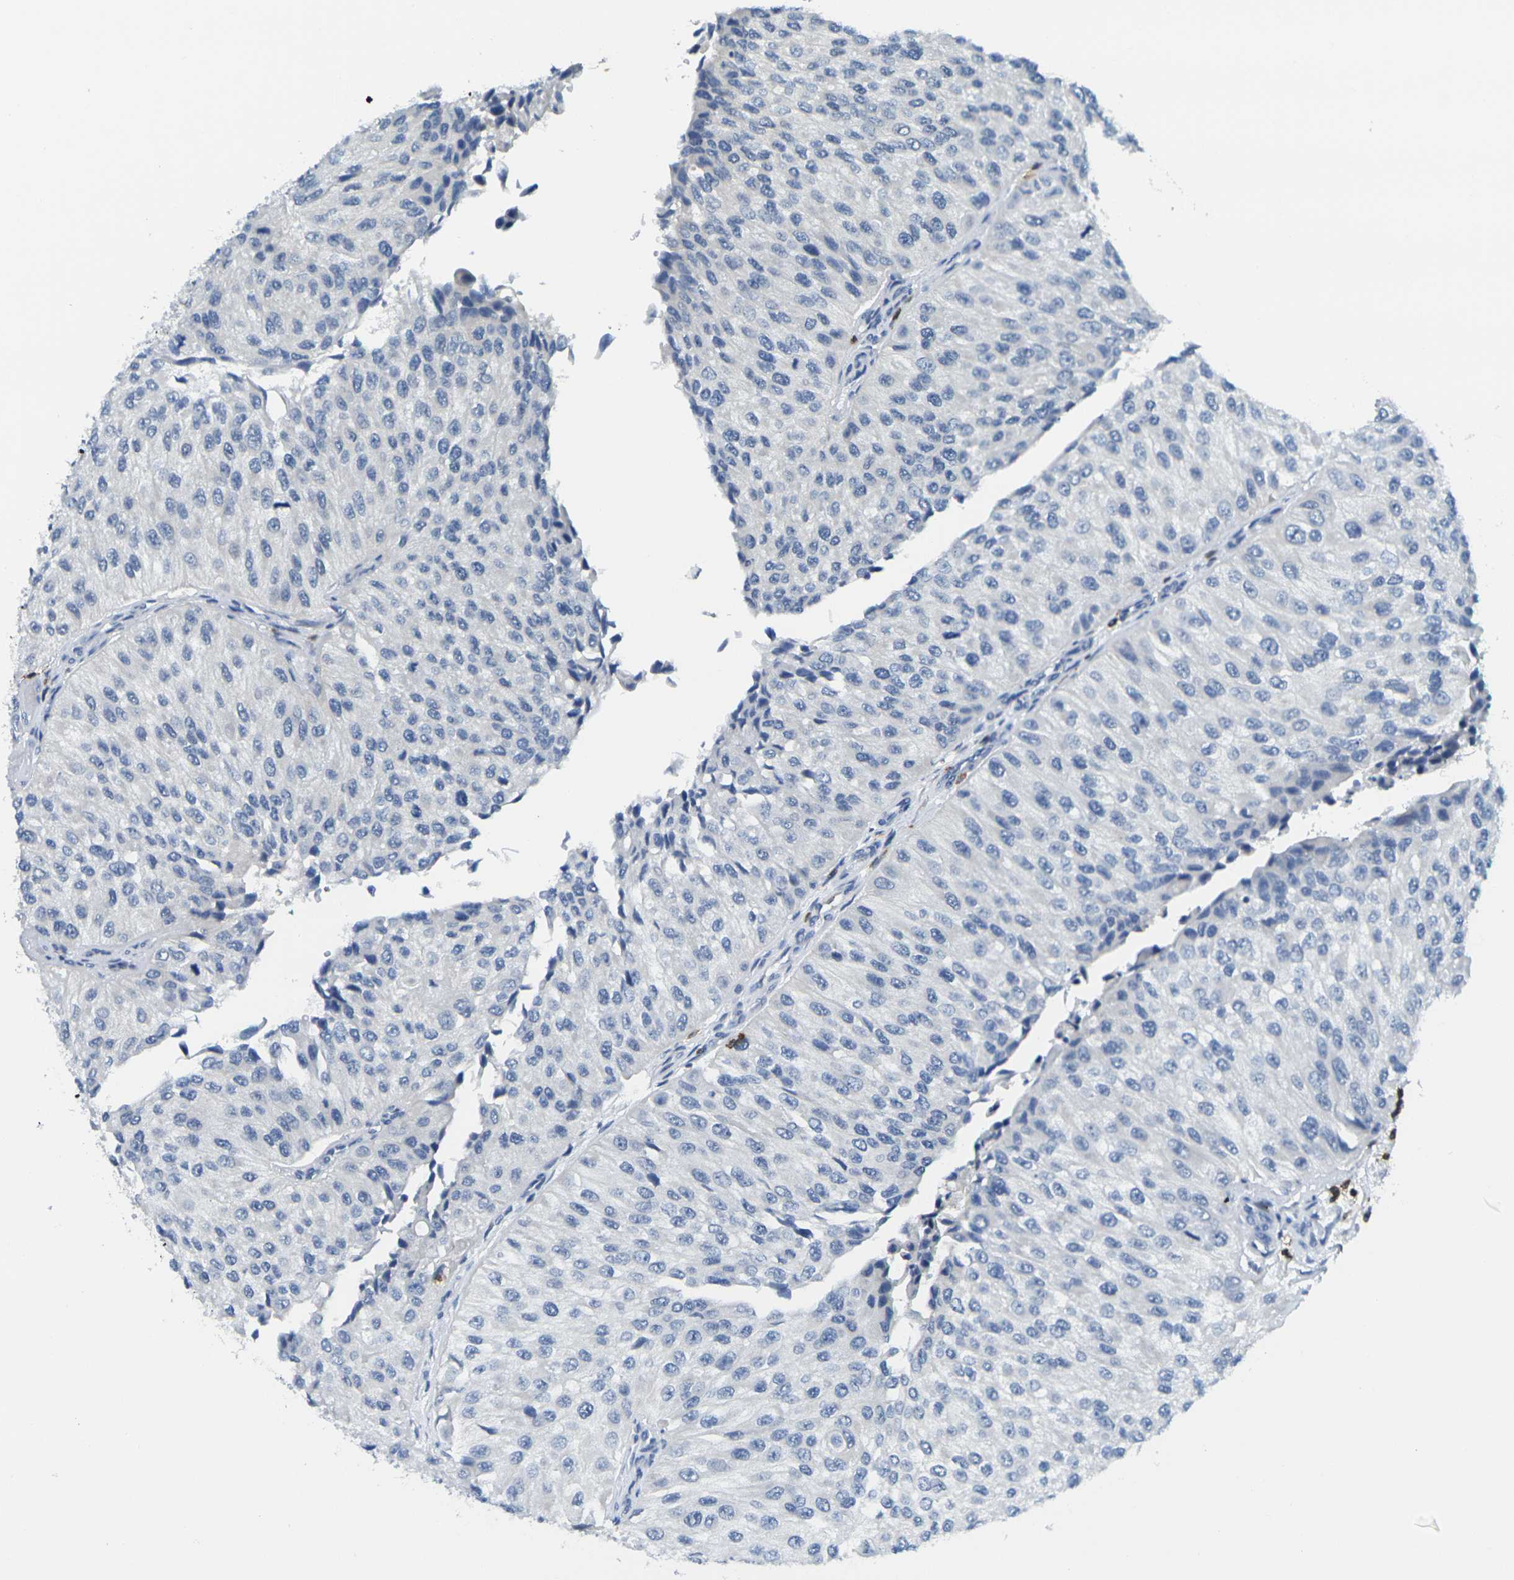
{"staining": {"intensity": "negative", "quantity": "none", "location": "none"}, "tissue": "urothelial cancer", "cell_type": "Tumor cells", "image_type": "cancer", "snomed": [{"axis": "morphology", "description": "Urothelial carcinoma, High grade"}, {"axis": "topography", "description": "Kidney"}, {"axis": "topography", "description": "Urinary bladder"}], "caption": "Immunohistochemical staining of urothelial cancer shows no significant expression in tumor cells.", "gene": "CD3D", "patient": {"sex": "male", "age": 77}}